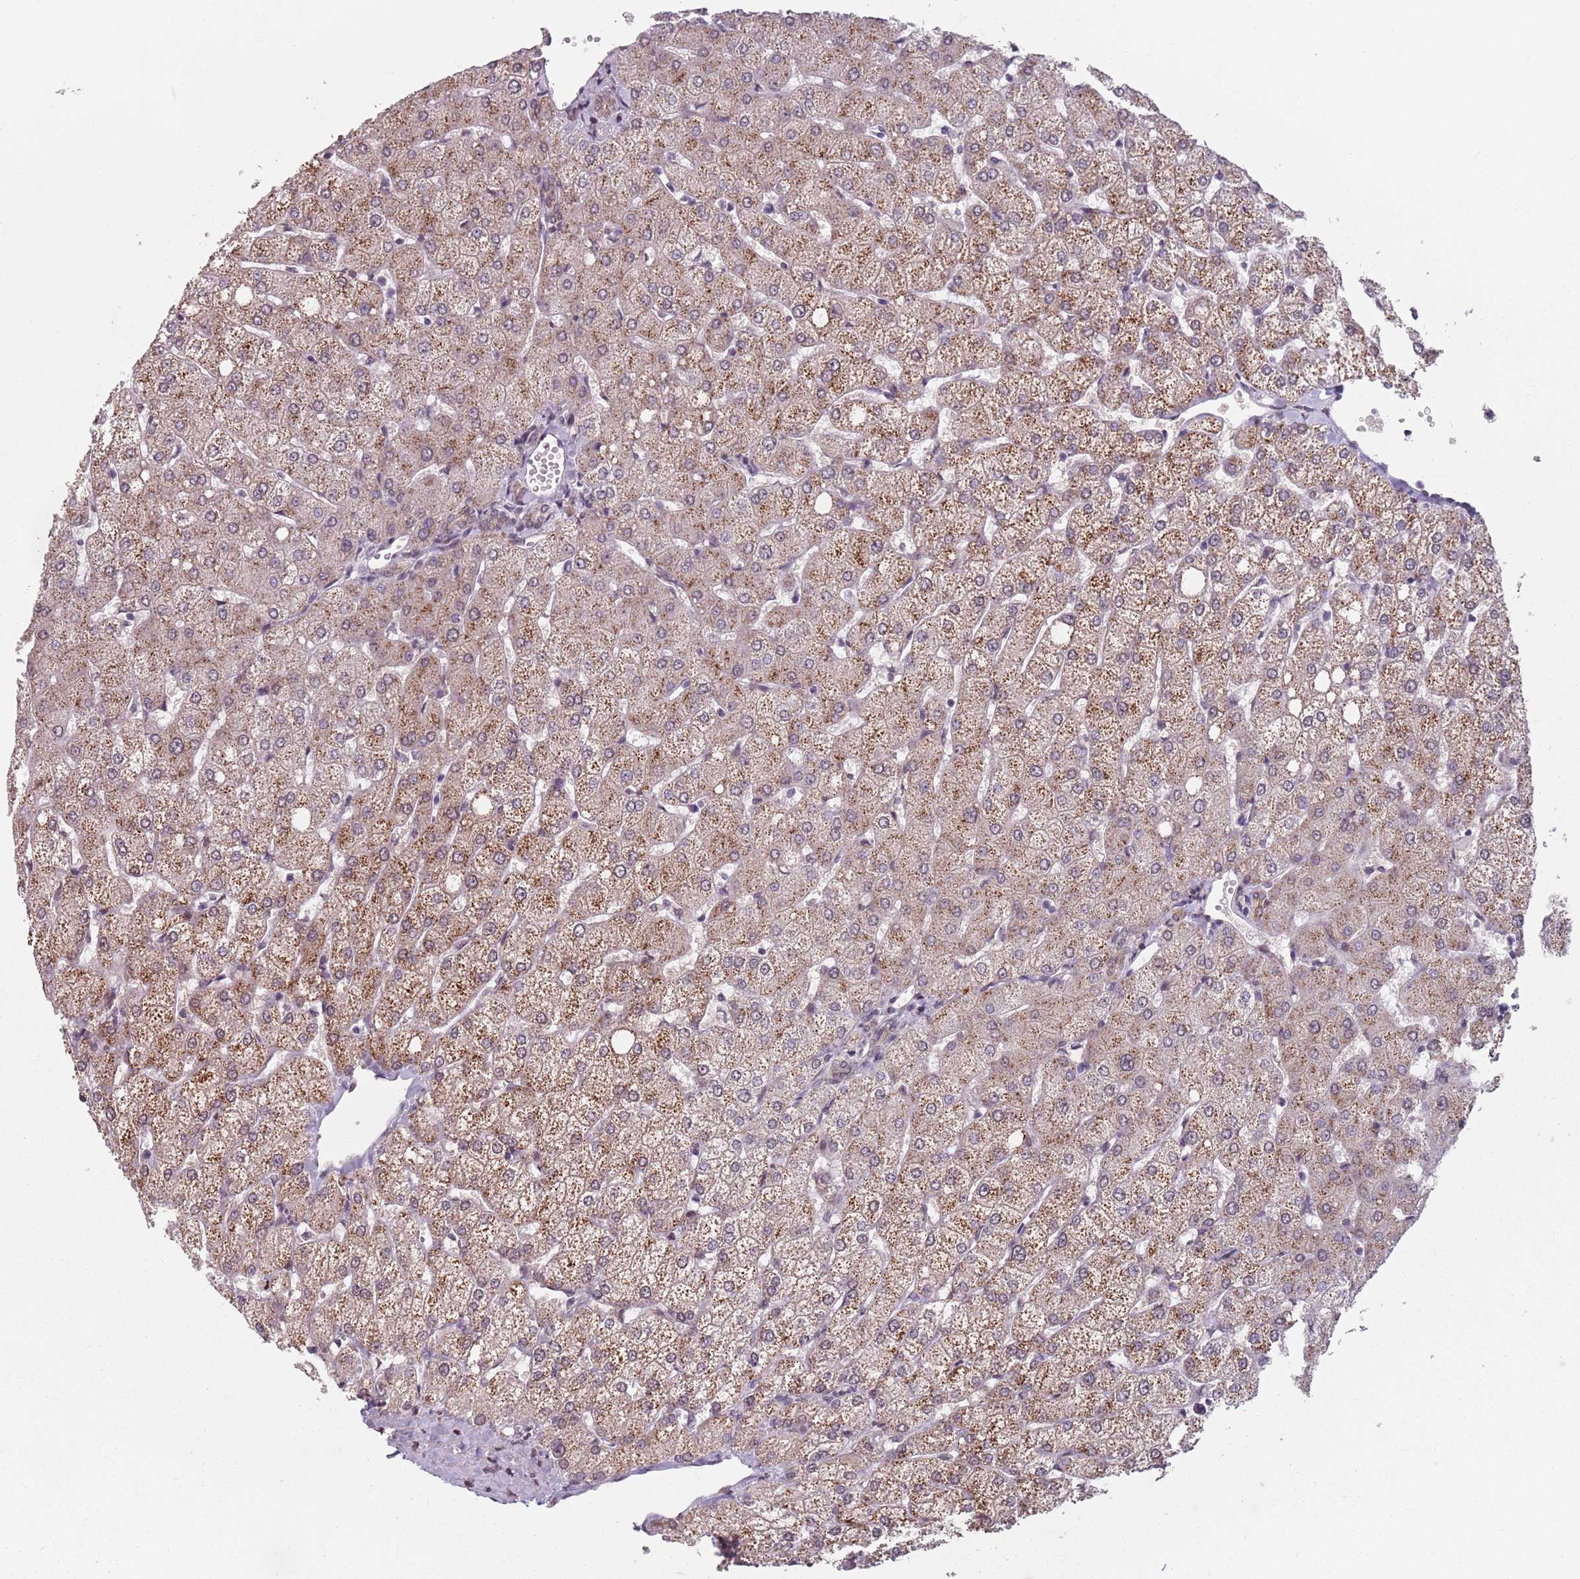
{"staining": {"intensity": "weak", "quantity": "25%-75%", "location": "cytoplasmic/membranous"}, "tissue": "liver", "cell_type": "Cholangiocytes", "image_type": "normal", "snomed": [{"axis": "morphology", "description": "Normal tissue, NOS"}, {"axis": "topography", "description": "Liver"}], "caption": "Protein staining of normal liver shows weak cytoplasmic/membranous expression in approximately 25%-75% of cholangiocytes. Immunohistochemistry (ihc) stains the protein of interest in brown and the nuclei are stained blue.", "gene": "TMC4", "patient": {"sex": "female", "age": 54}}